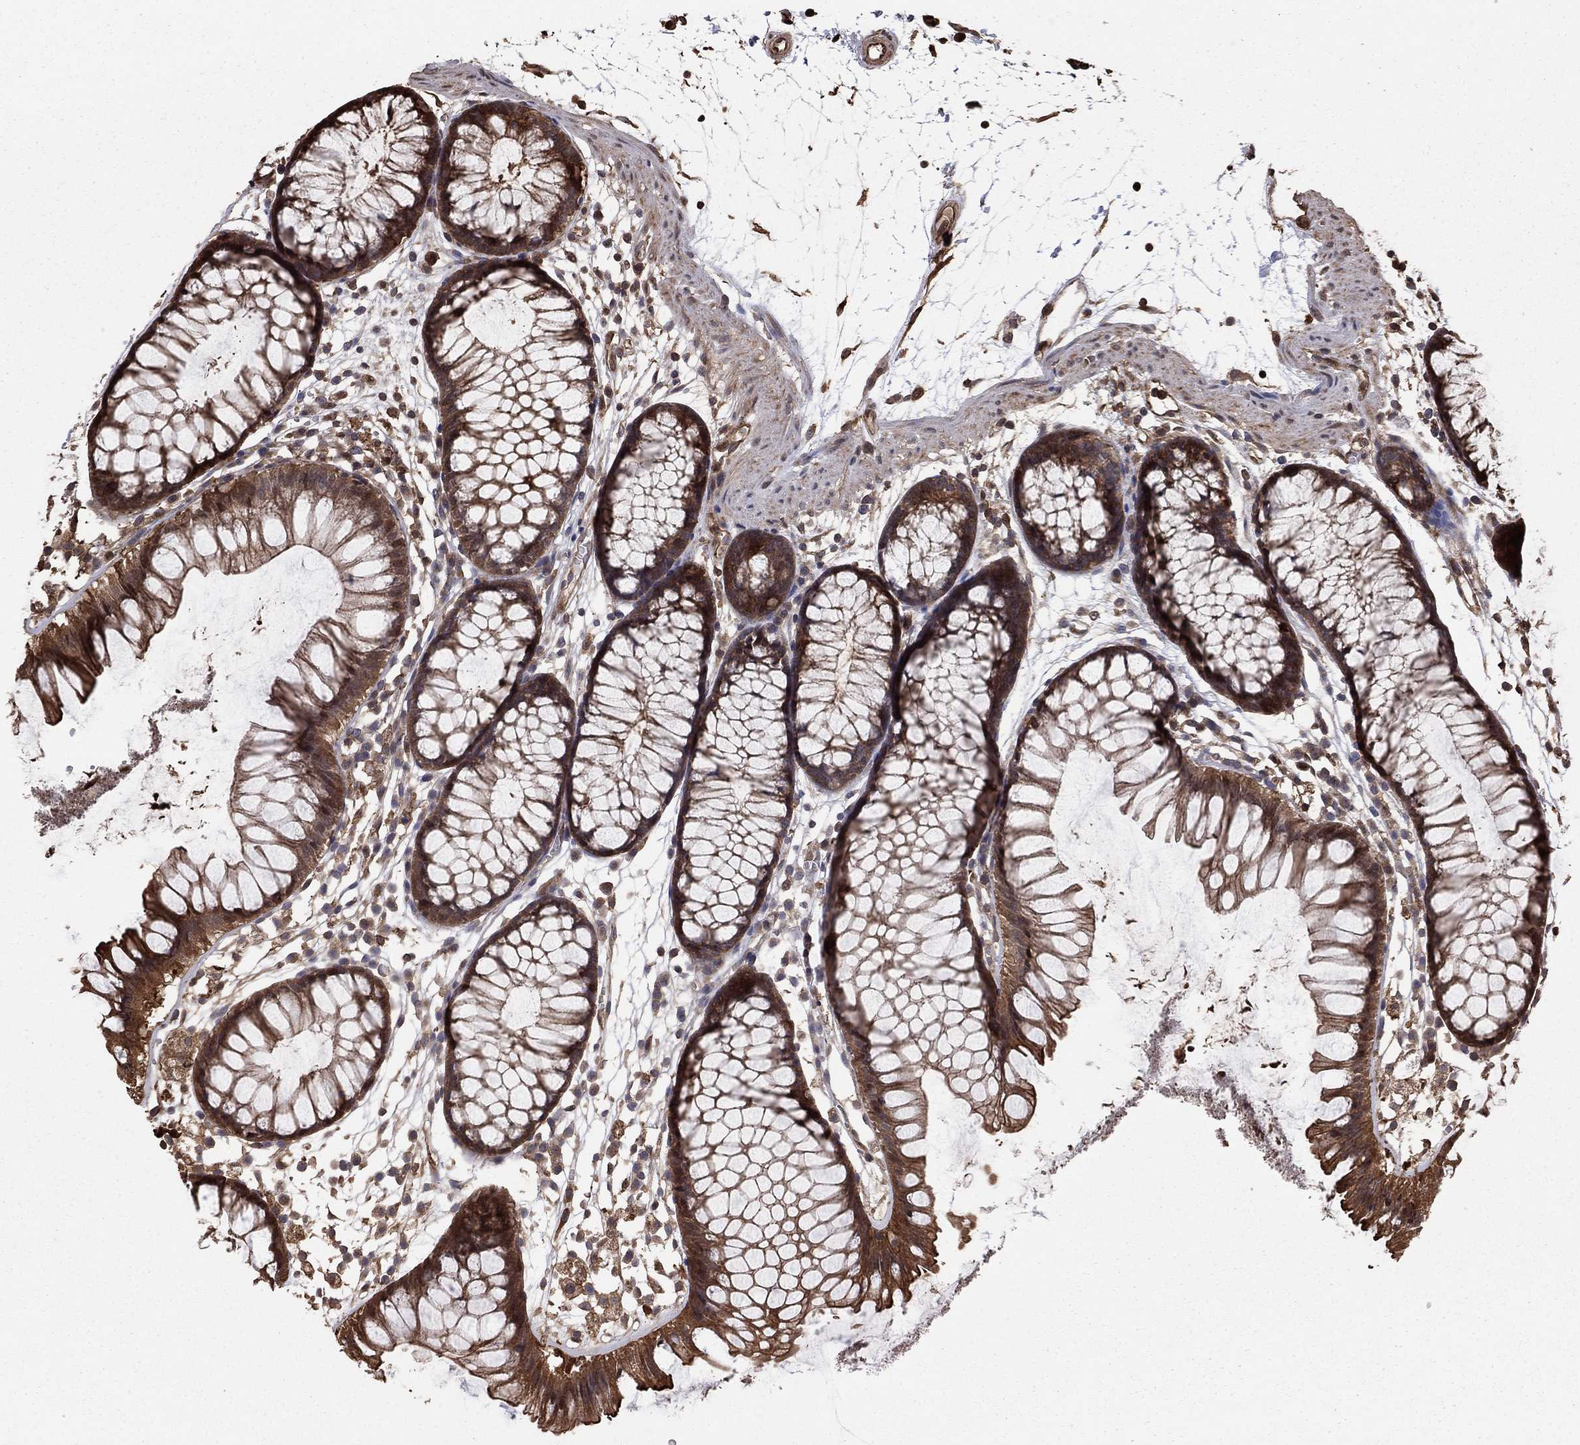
{"staining": {"intensity": "moderate", "quantity": "<25%", "location": "cytoplasmic/membranous"}, "tissue": "colon", "cell_type": "Endothelial cells", "image_type": "normal", "snomed": [{"axis": "morphology", "description": "Normal tissue, NOS"}, {"axis": "morphology", "description": "Adenocarcinoma, NOS"}, {"axis": "topography", "description": "Colon"}], "caption": "A brown stain shows moderate cytoplasmic/membranous positivity of a protein in endothelial cells of unremarkable colon.", "gene": "GYG1", "patient": {"sex": "male", "age": 65}}